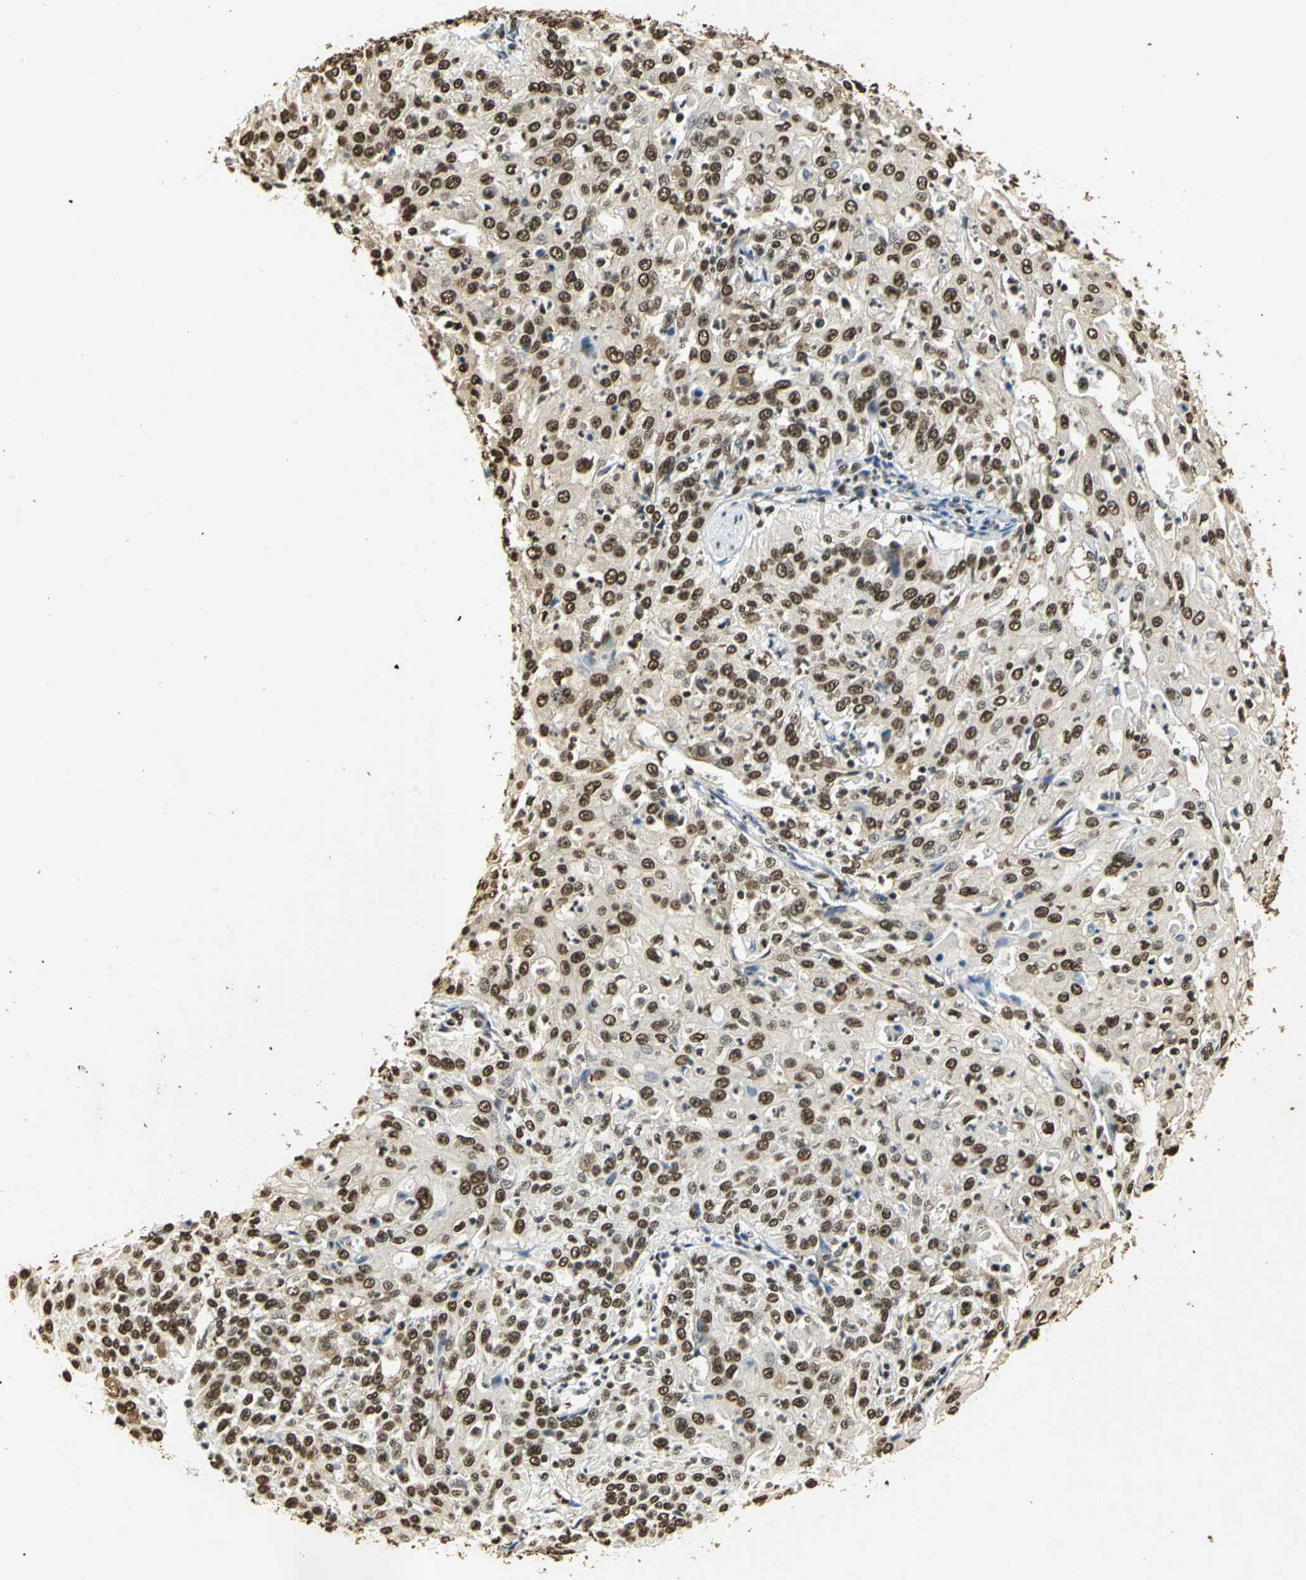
{"staining": {"intensity": "strong", "quantity": ">75%", "location": "nuclear"}, "tissue": "cervical cancer", "cell_type": "Tumor cells", "image_type": "cancer", "snomed": [{"axis": "morphology", "description": "Squamous cell carcinoma, NOS"}, {"axis": "topography", "description": "Cervix"}], "caption": "Protein expression analysis of cervical squamous cell carcinoma displays strong nuclear positivity in approximately >75% of tumor cells.", "gene": "SET", "patient": {"sex": "female", "age": 39}}